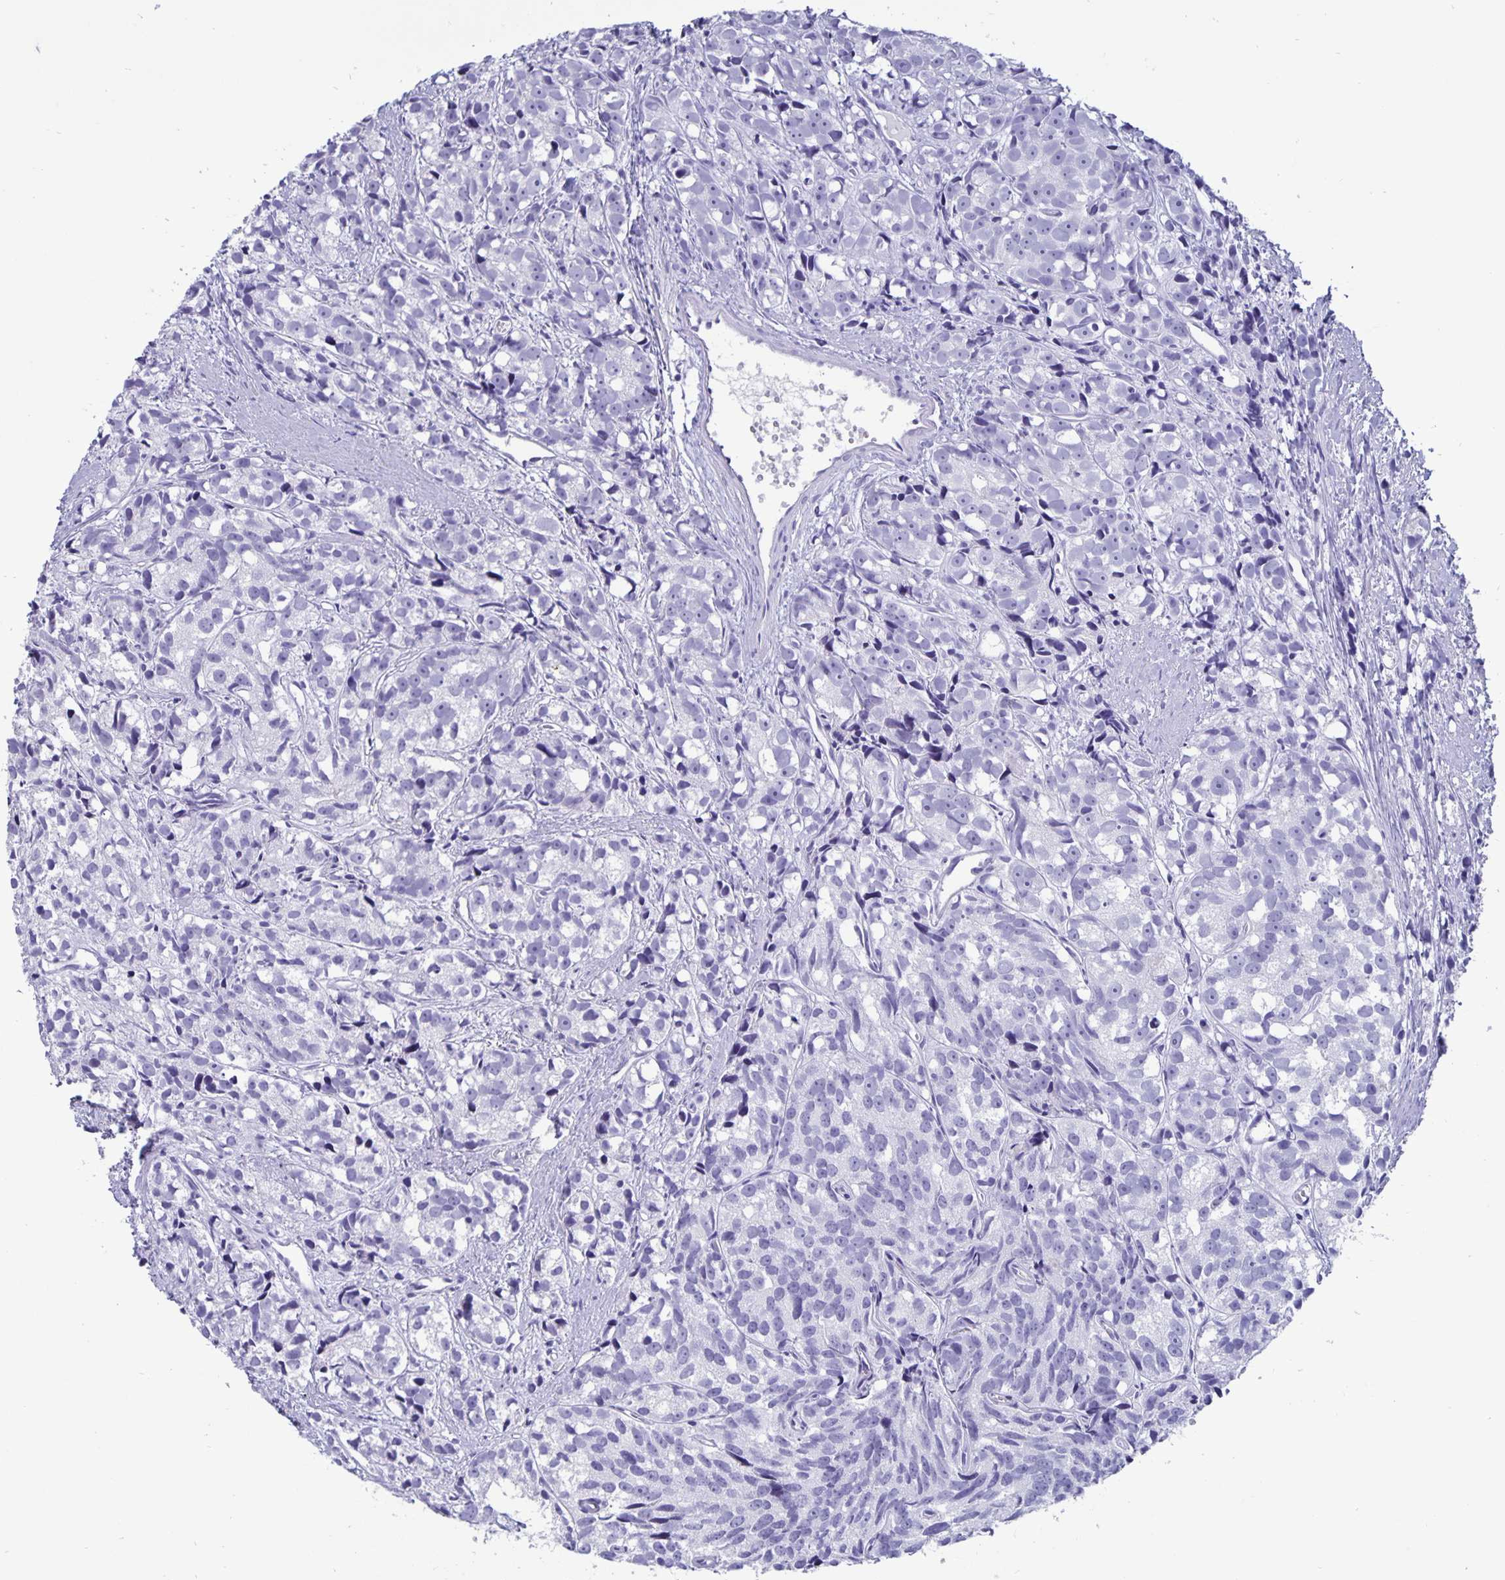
{"staining": {"intensity": "negative", "quantity": "none", "location": "none"}, "tissue": "prostate cancer", "cell_type": "Tumor cells", "image_type": "cancer", "snomed": [{"axis": "morphology", "description": "Adenocarcinoma, High grade"}, {"axis": "topography", "description": "Prostate"}], "caption": "Tumor cells show no significant protein staining in prostate adenocarcinoma (high-grade). (Immunohistochemistry (ihc), brightfield microscopy, high magnification).", "gene": "BPIFA3", "patient": {"sex": "male", "age": 77}}